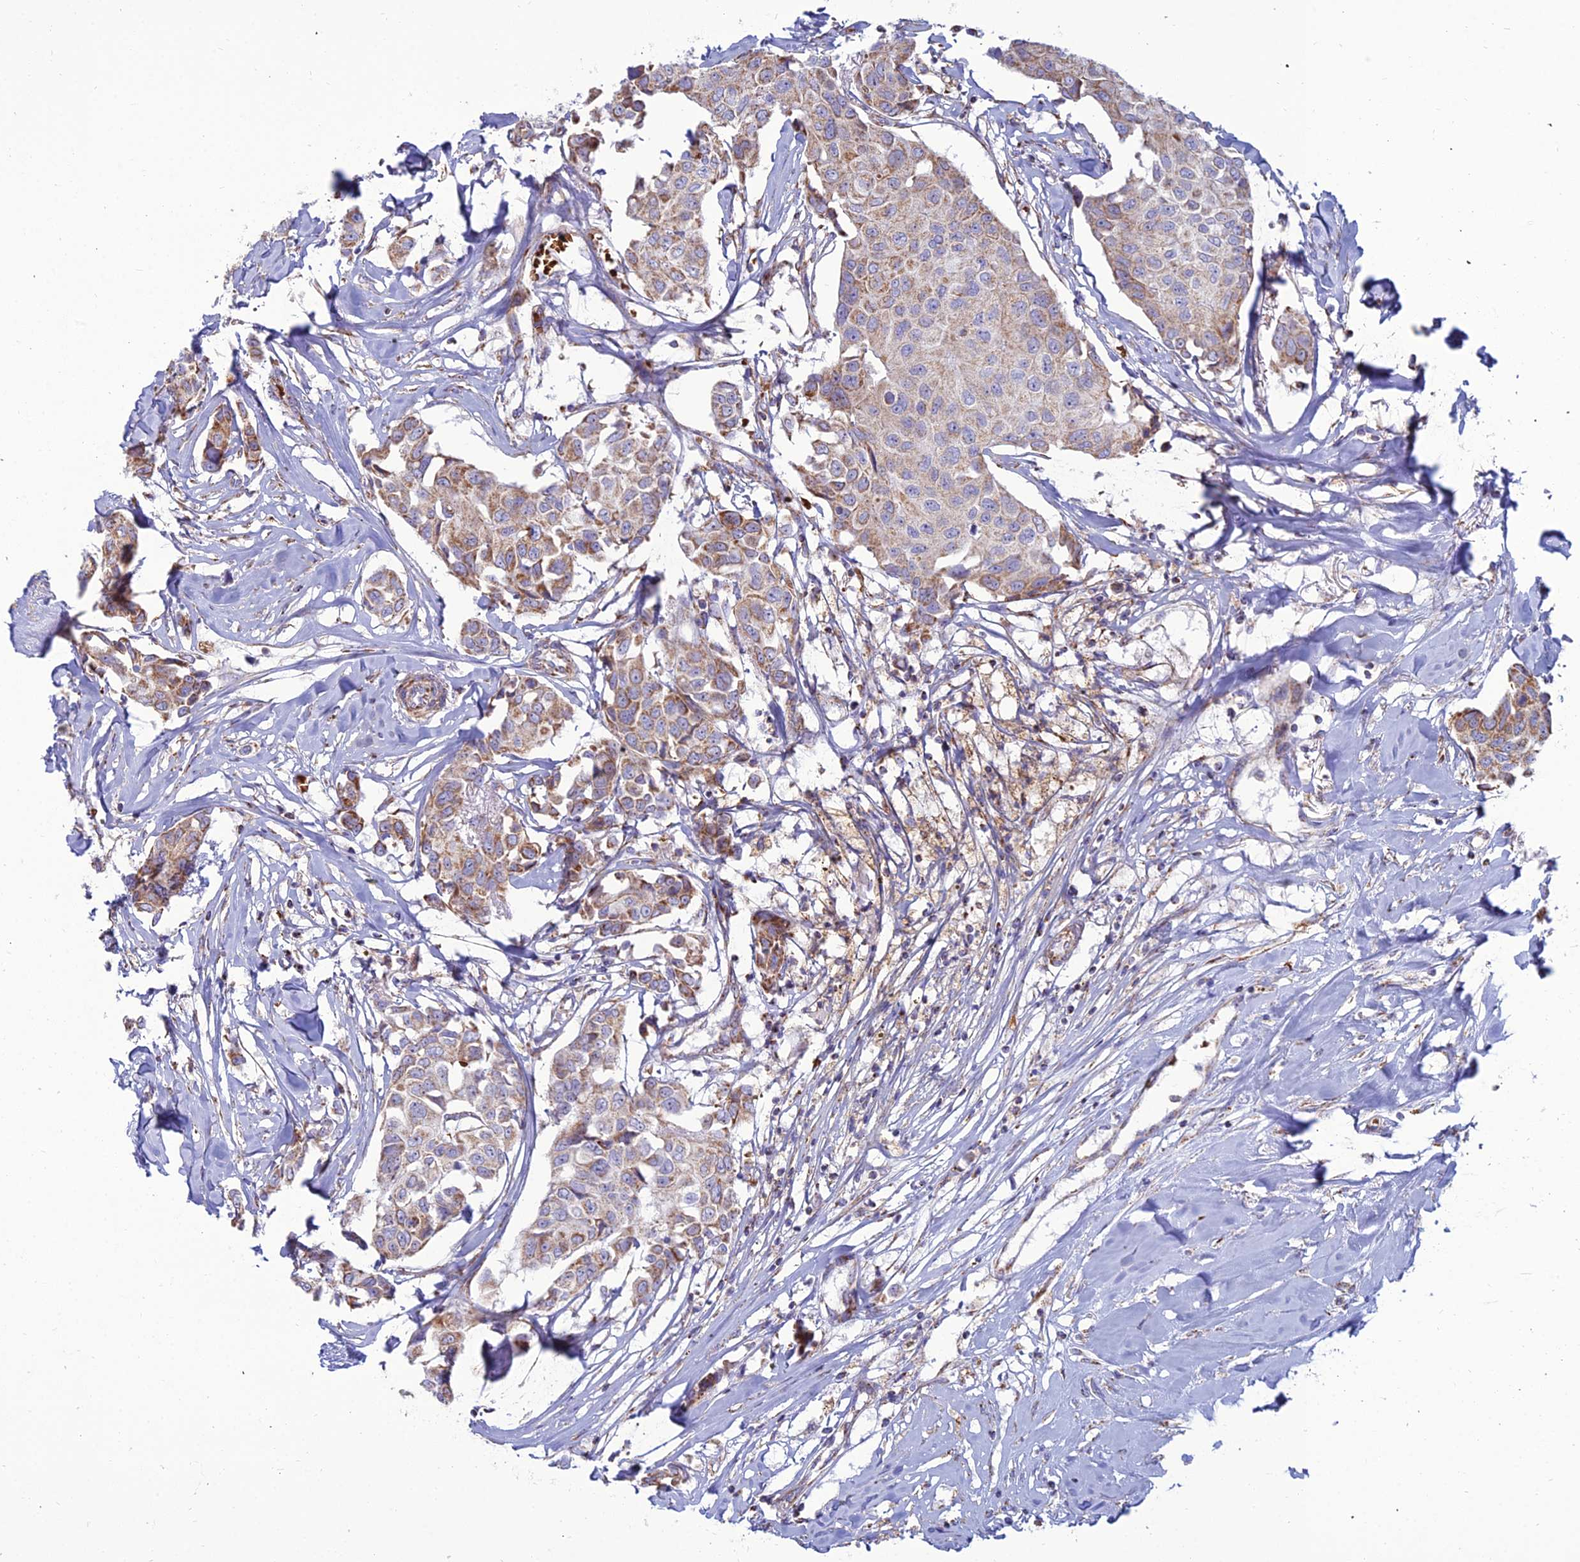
{"staining": {"intensity": "moderate", "quantity": "25%-75%", "location": "cytoplasmic/membranous"}, "tissue": "breast cancer", "cell_type": "Tumor cells", "image_type": "cancer", "snomed": [{"axis": "morphology", "description": "Duct carcinoma"}, {"axis": "topography", "description": "Breast"}], "caption": "Breast cancer stained with IHC demonstrates moderate cytoplasmic/membranous expression in about 25%-75% of tumor cells.", "gene": "SLC35F4", "patient": {"sex": "female", "age": 80}}